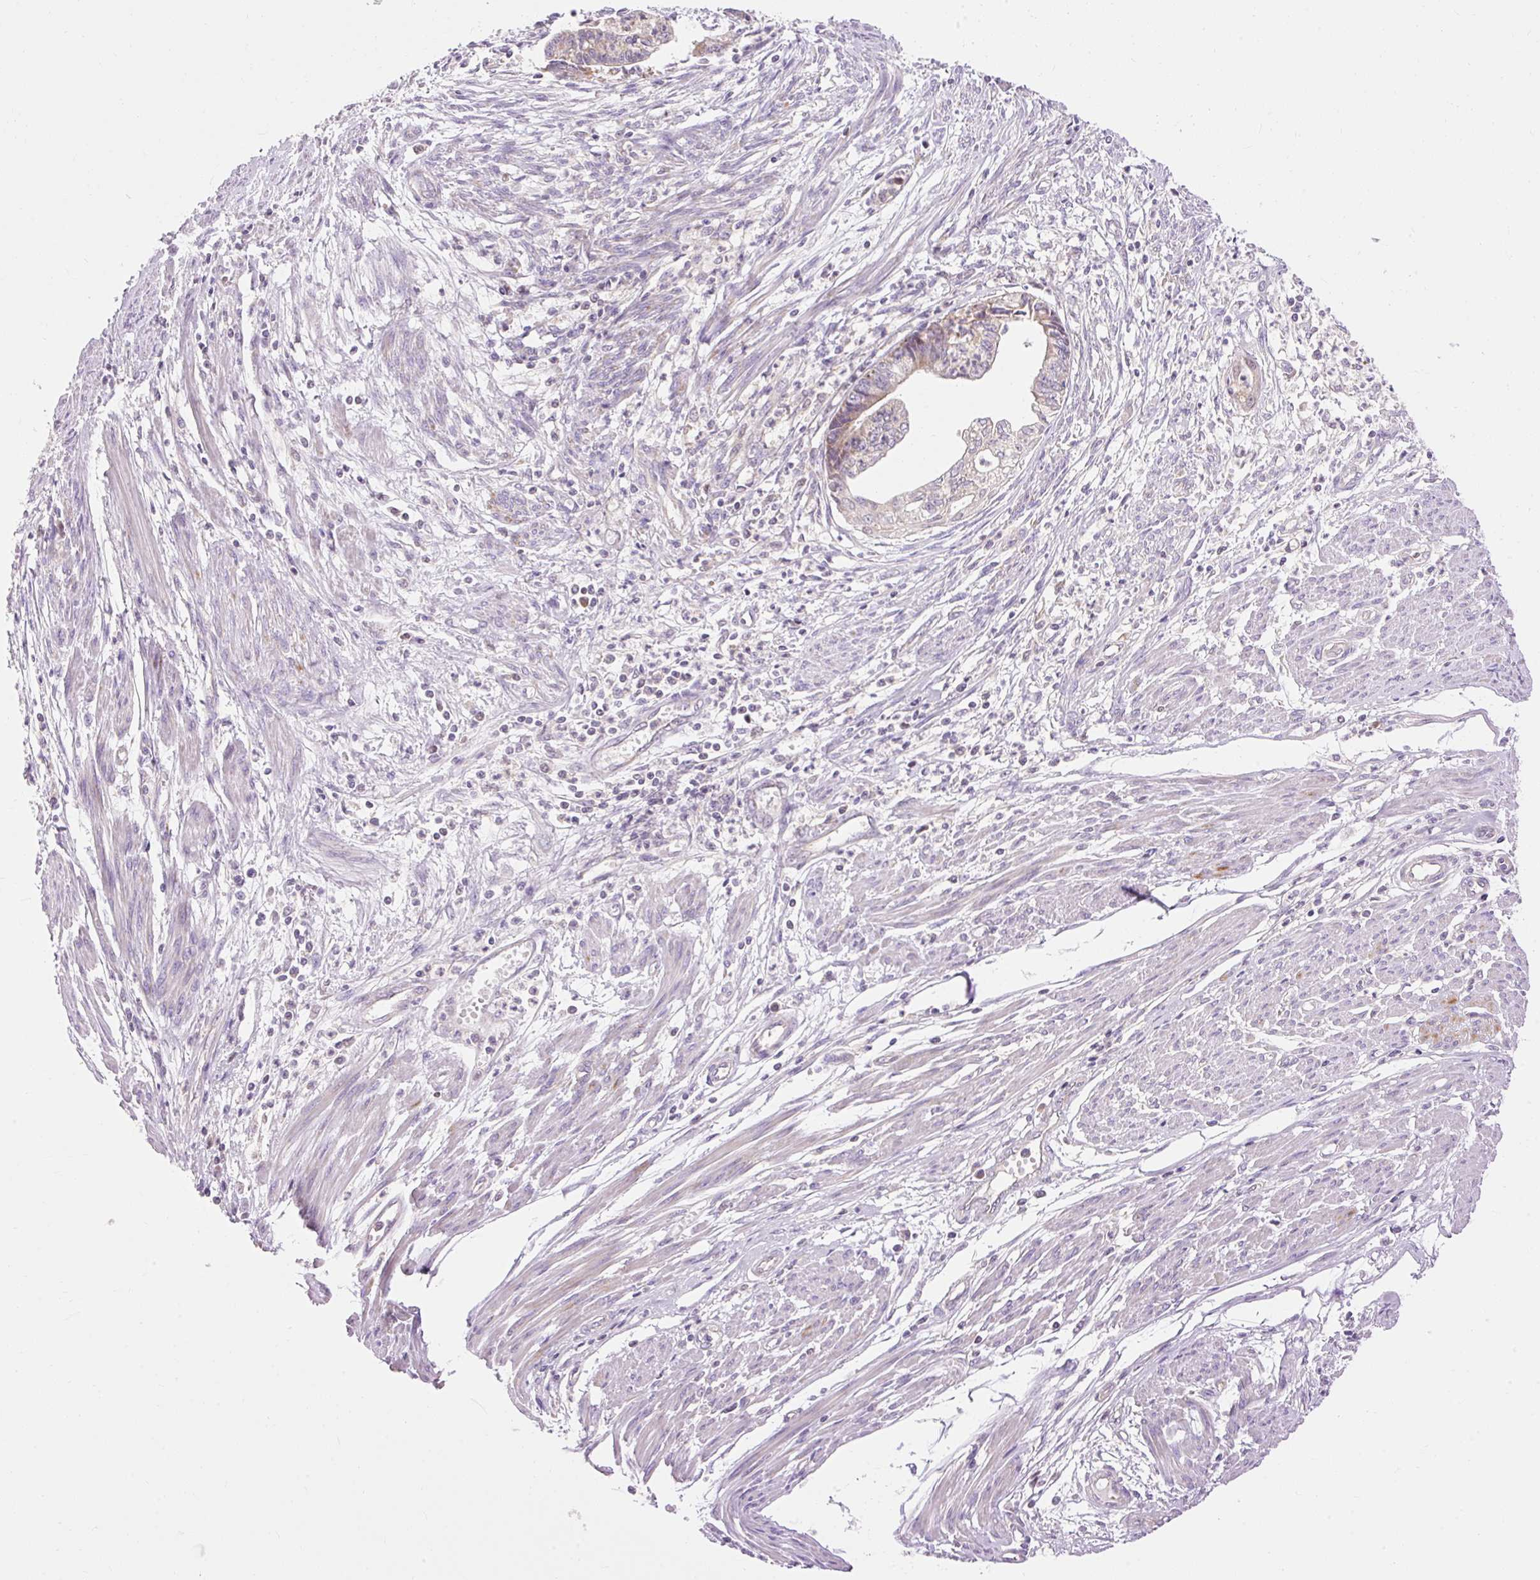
{"staining": {"intensity": "weak", "quantity": "<25%", "location": "cytoplasmic/membranous"}, "tissue": "endometrial cancer", "cell_type": "Tumor cells", "image_type": "cancer", "snomed": [{"axis": "morphology", "description": "Adenocarcinoma, NOS"}, {"axis": "topography", "description": "Endometrium"}], "caption": "DAB immunohistochemical staining of human endometrial adenocarcinoma reveals no significant expression in tumor cells. (Brightfield microscopy of DAB (3,3'-diaminobenzidine) immunohistochemistry at high magnification).", "gene": "IMMT", "patient": {"sex": "female", "age": 73}}